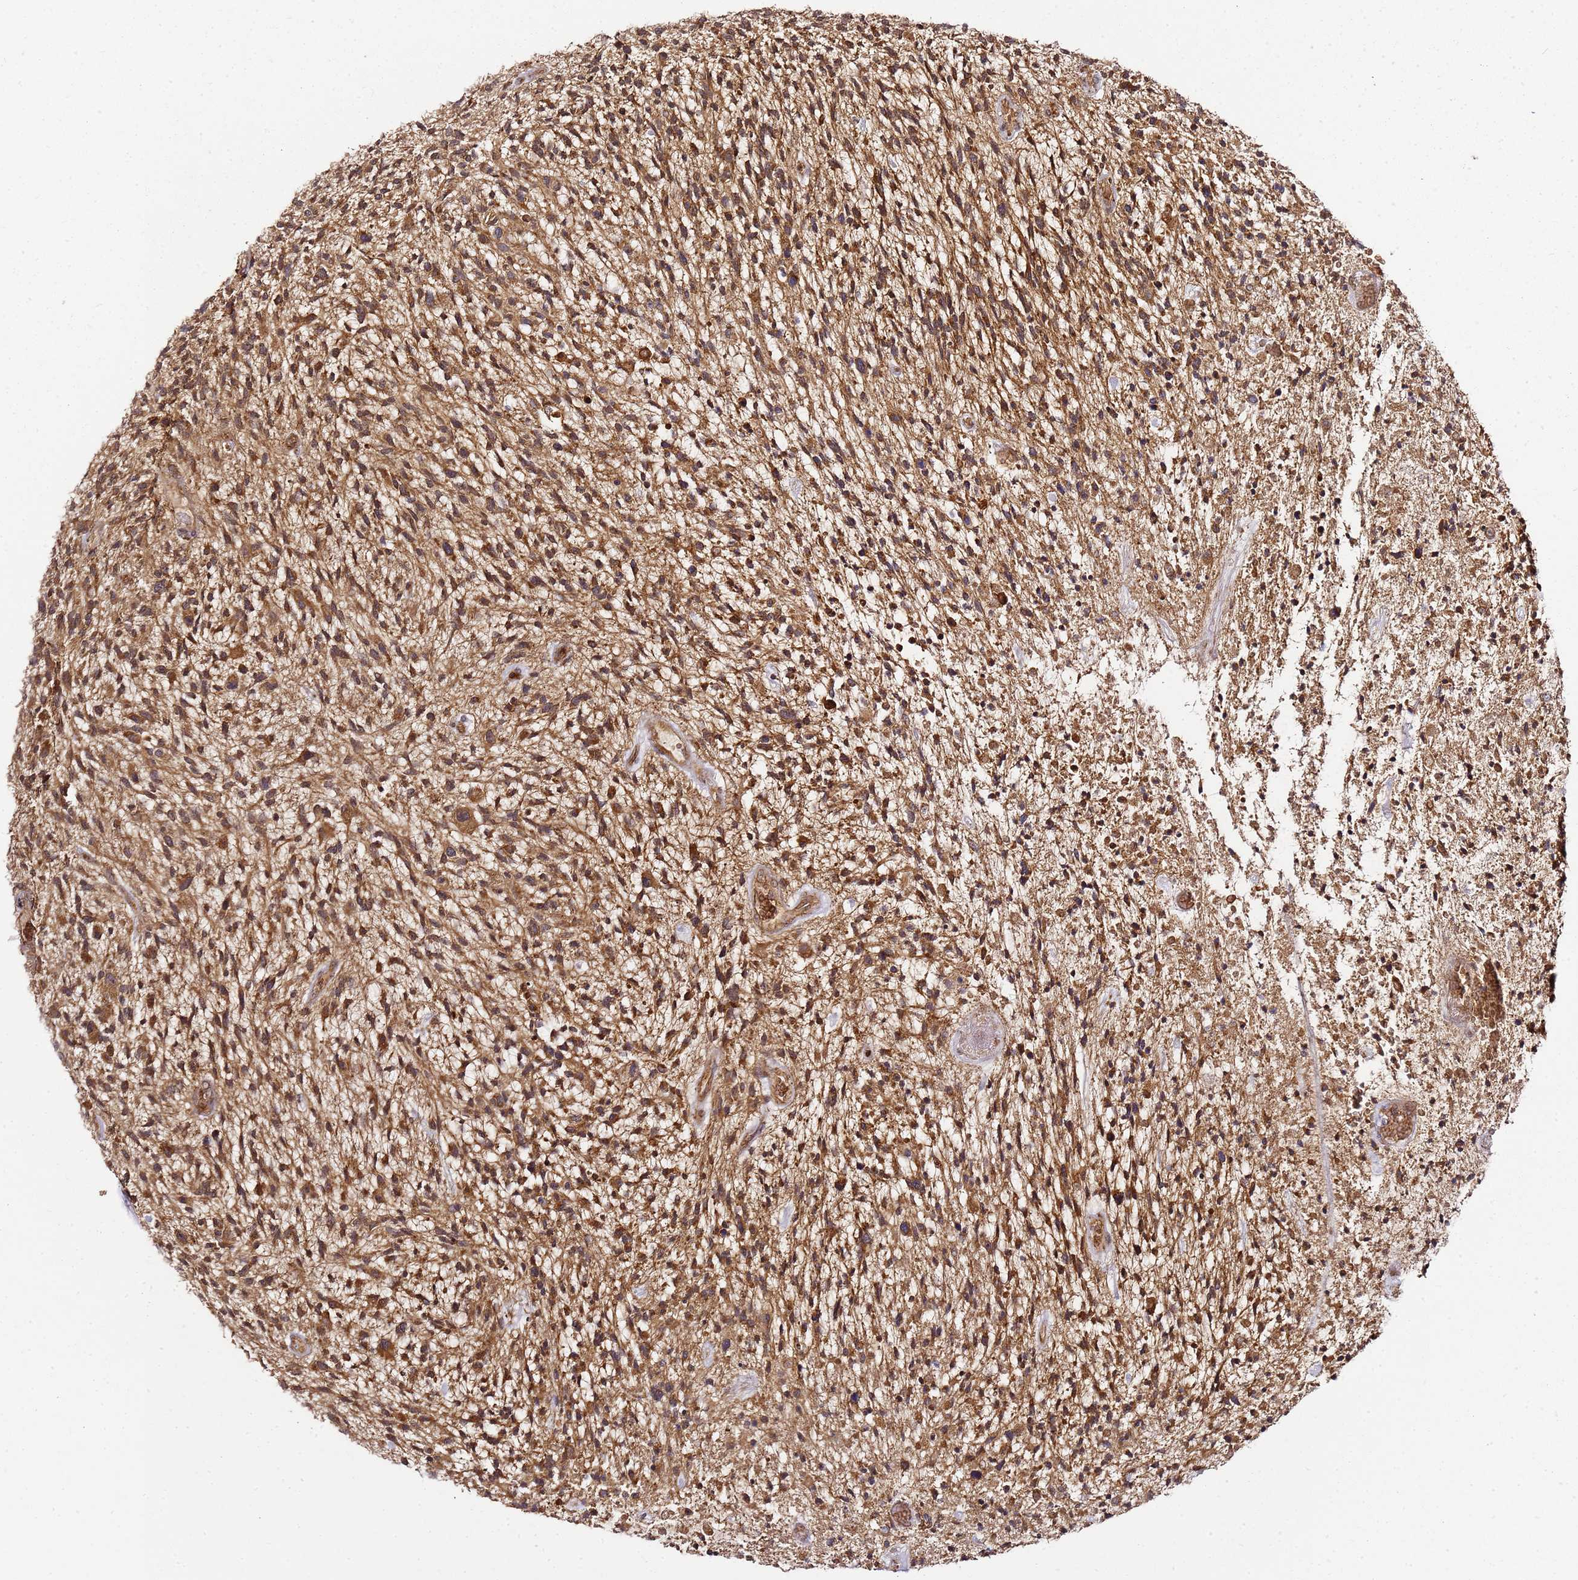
{"staining": {"intensity": "strong", "quantity": ">75%", "location": "cytoplasmic/membranous"}, "tissue": "glioma", "cell_type": "Tumor cells", "image_type": "cancer", "snomed": [{"axis": "morphology", "description": "Glioma, malignant, High grade"}, {"axis": "topography", "description": "Brain"}], "caption": "The micrograph shows immunohistochemical staining of malignant glioma (high-grade). There is strong cytoplasmic/membranous expression is seen in about >75% of tumor cells. The staining was performed using DAB (3,3'-diaminobenzidine) to visualize the protein expression in brown, while the nuclei were stained in blue with hematoxylin (Magnification: 20x).", "gene": "TM2D2", "patient": {"sex": "male", "age": 47}}